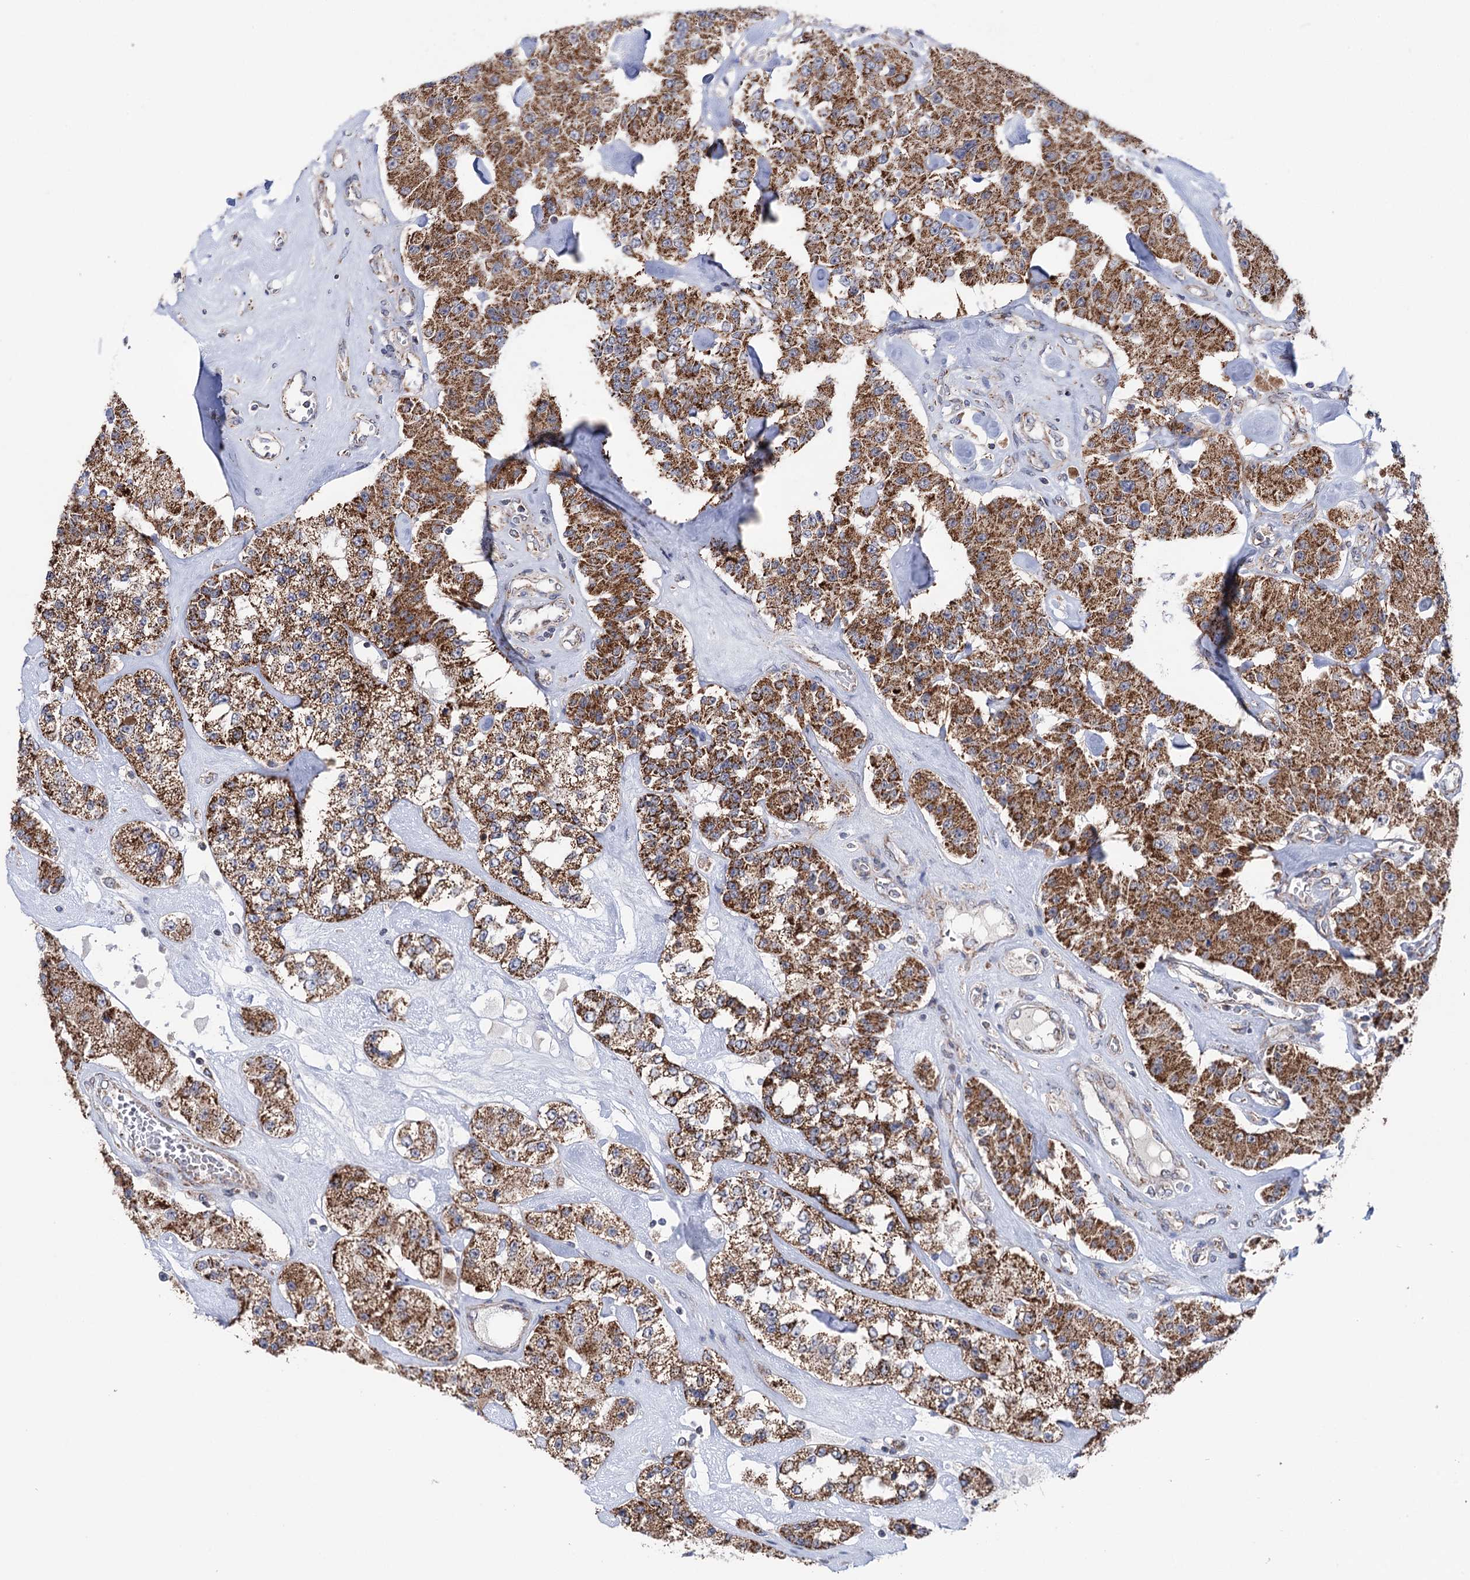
{"staining": {"intensity": "strong", "quantity": ">75%", "location": "cytoplasmic/membranous"}, "tissue": "carcinoid", "cell_type": "Tumor cells", "image_type": "cancer", "snomed": [{"axis": "morphology", "description": "Carcinoid, malignant, NOS"}, {"axis": "topography", "description": "Pancreas"}], "caption": "Immunohistochemistry (IHC) of human carcinoid (malignant) demonstrates high levels of strong cytoplasmic/membranous staining in about >75% of tumor cells. (IHC, brightfield microscopy, high magnification).", "gene": "SUCLA2", "patient": {"sex": "male", "age": 41}}